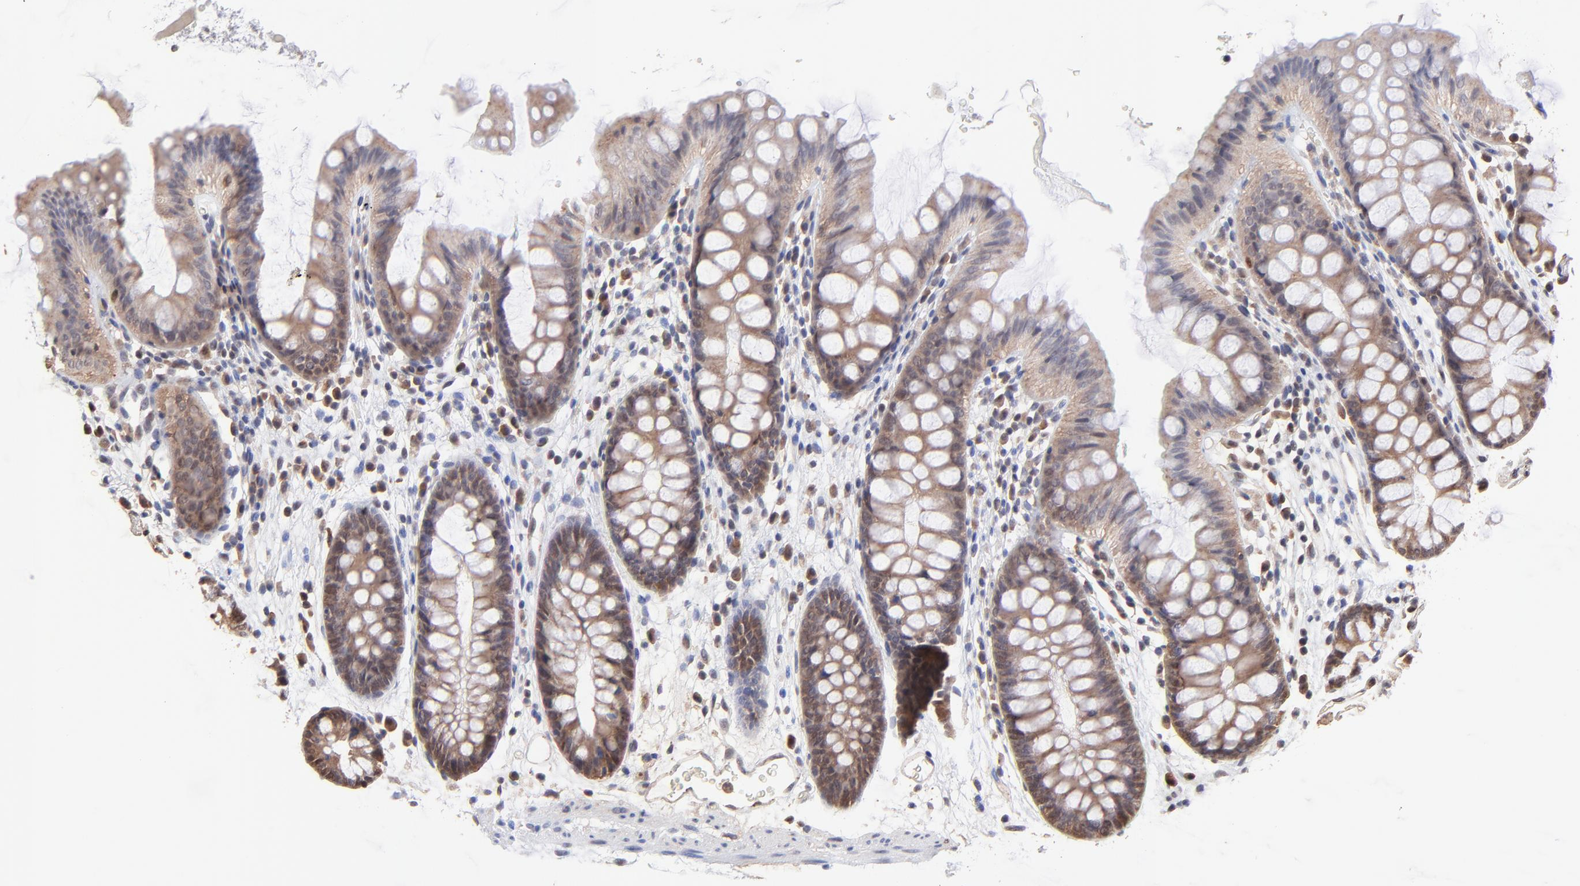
{"staining": {"intensity": "weak", "quantity": ">75%", "location": "cytoplasmic/membranous"}, "tissue": "colon", "cell_type": "Endothelial cells", "image_type": "normal", "snomed": [{"axis": "morphology", "description": "Normal tissue, NOS"}, {"axis": "topography", "description": "Smooth muscle"}, {"axis": "topography", "description": "Colon"}], "caption": "DAB (3,3'-diaminobenzidine) immunohistochemical staining of benign colon displays weak cytoplasmic/membranous protein staining in approximately >75% of endothelial cells. The staining was performed using DAB (3,3'-diaminobenzidine), with brown indicating positive protein expression. Nuclei are stained blue with hematoxylin.", "gene": "PSMA6", "patient": {"sex": "male", "age": 67}}